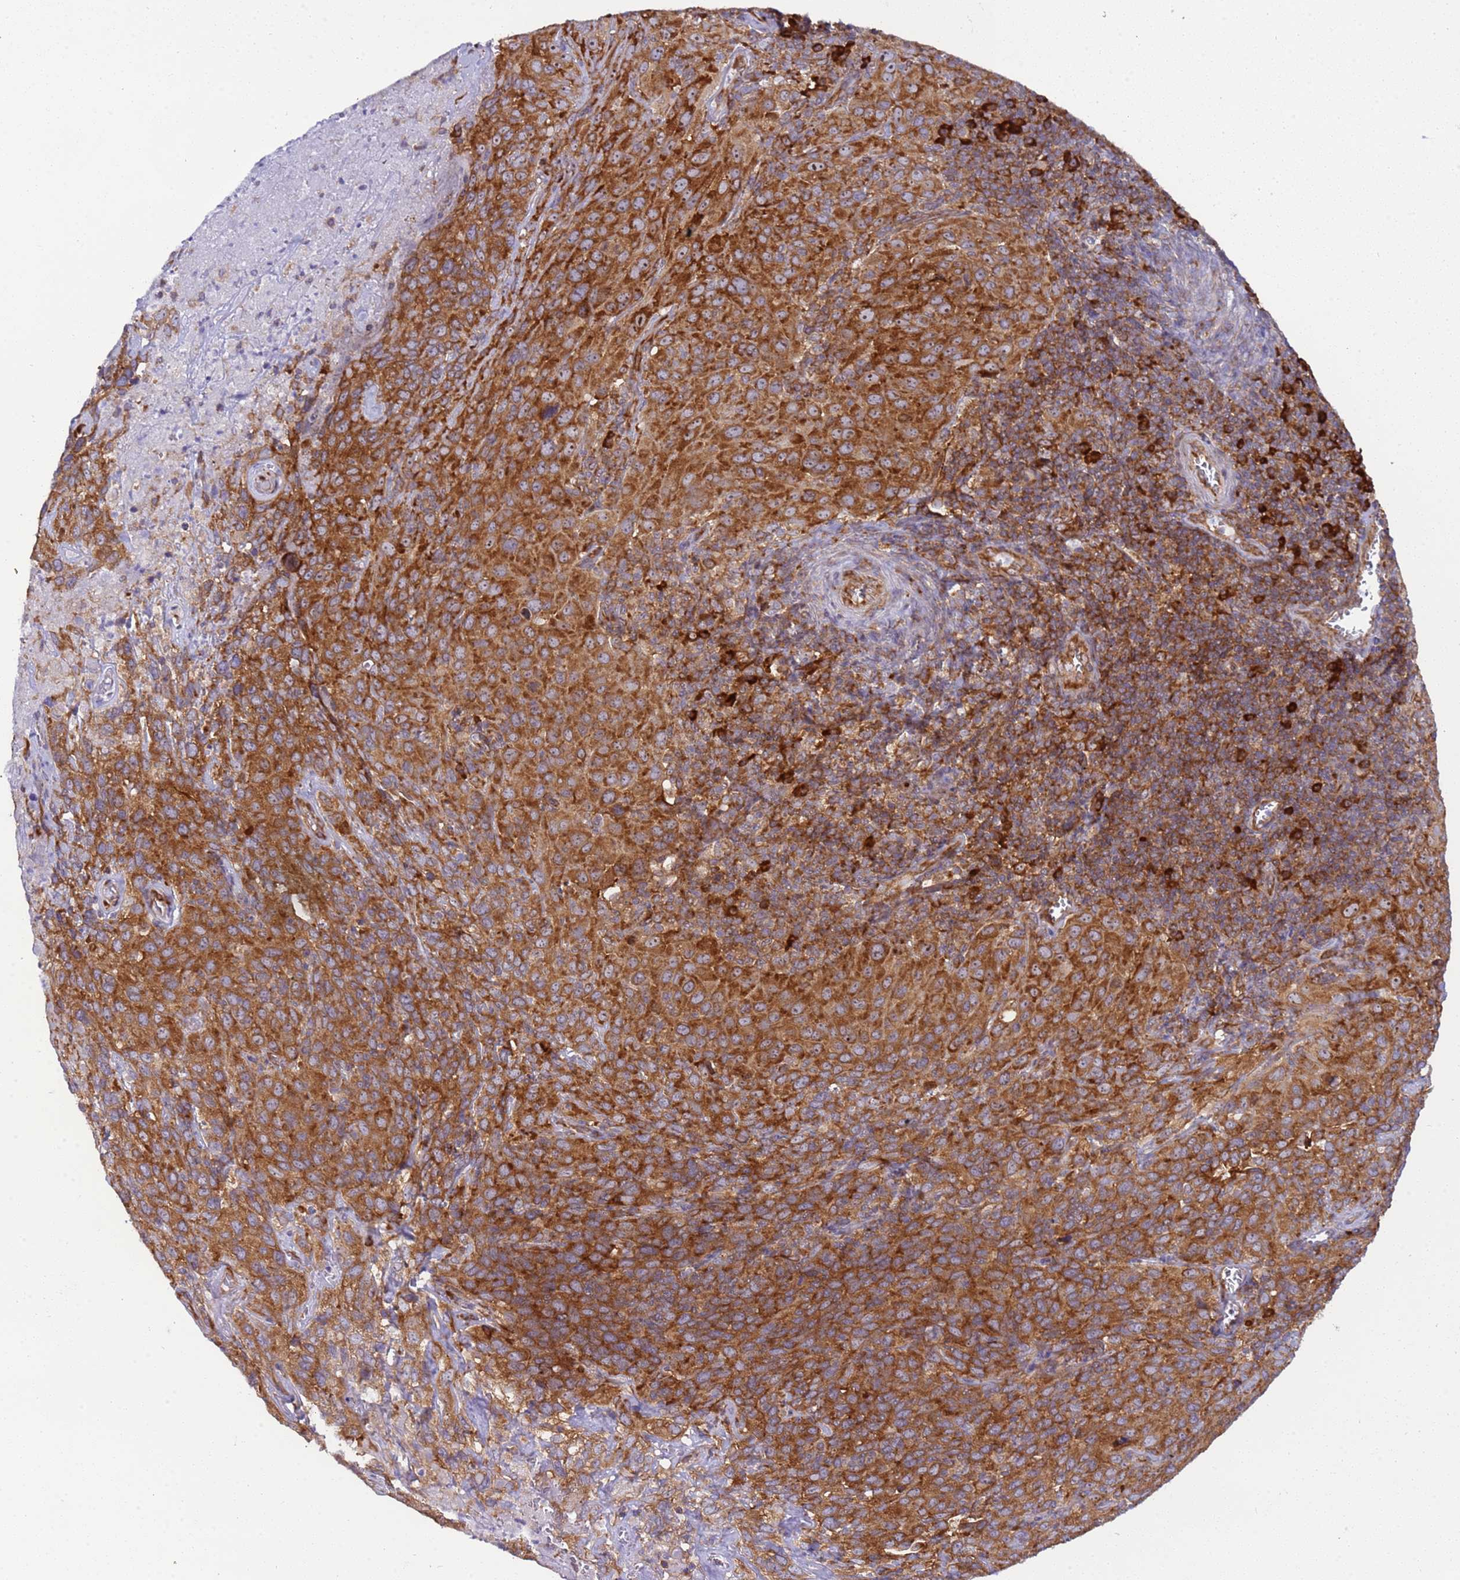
{"staining": {"intensity": "strong", "quantity": ">75%", "location": "cytoplasmic/membranous"}, "tissue": "cervical cancer", "cell_type": "Tumor cells", "image_type": "cancer", "snomed": [{"axis": "morphology", "description": "Squamous cell carcinoma, NOS"}, {"axis": "topography", "description": "Cervix"}], "caption": "Human squamous cell carcinoma (cervical) stained with a brown dye demonstrates strong cytoplasmic/membranous positive positivity in about >75% of tumor cells.", "gene": "RPL36", "patient": {"sex": "female", "age": 51}}